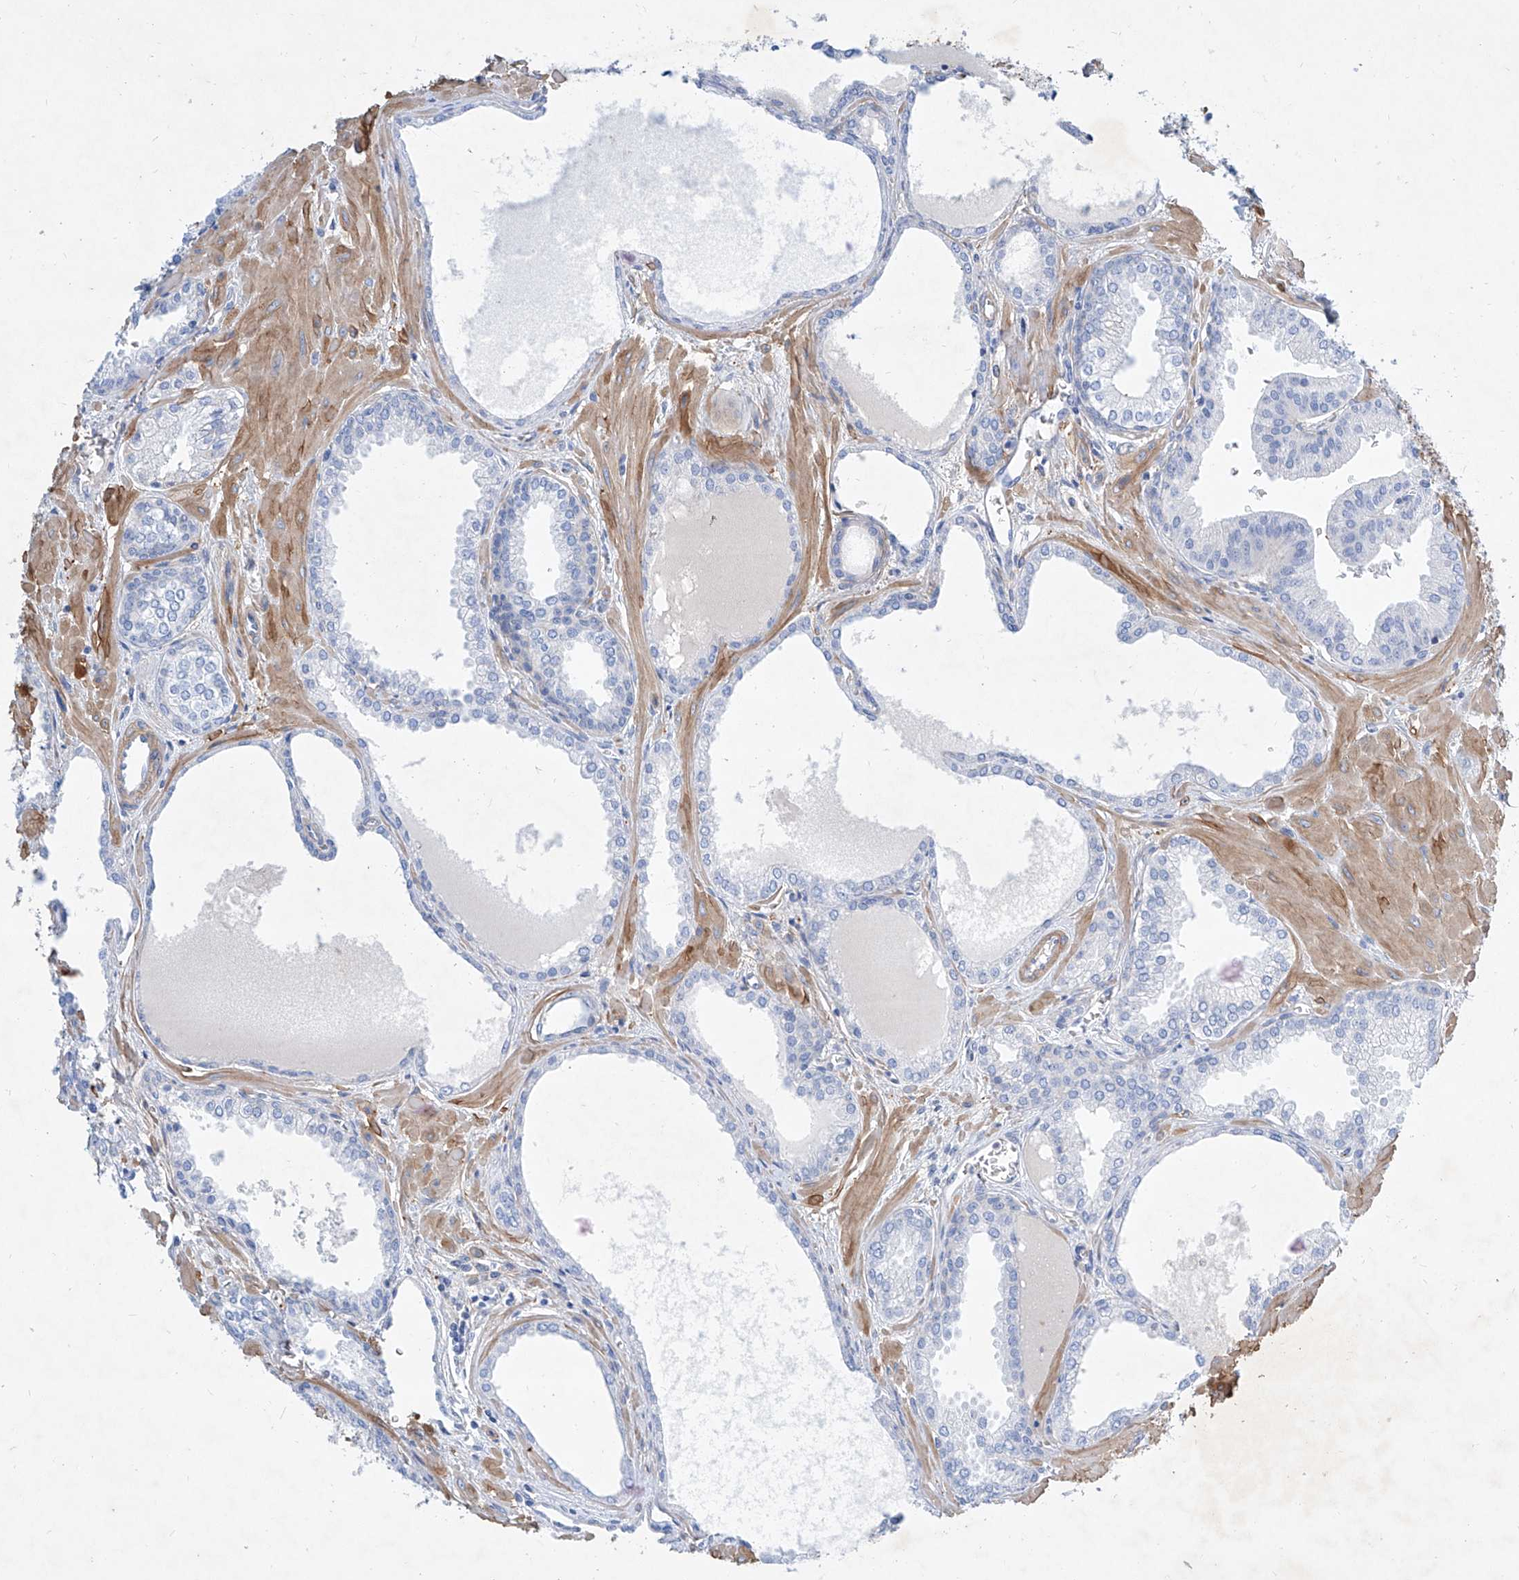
{"staining": {"intensity": "negative", "quantity": "none", "location": "none"}, "tissue": "prostate cancer", "cell_type": "Tumor cells", "image_type": "cancer", "snomed": [{"axis": "morphology", "description": "Adenocarcinoma, Low grade"}, {"axis": "topography", "description": "Prostate"}], "caption": "Image shows no significant protein positivity in tumor cells of prostate adenocarcinoma (low-grade).", "gene": "TAS2R60", "patient": {"sex": "male", "age": 67}}